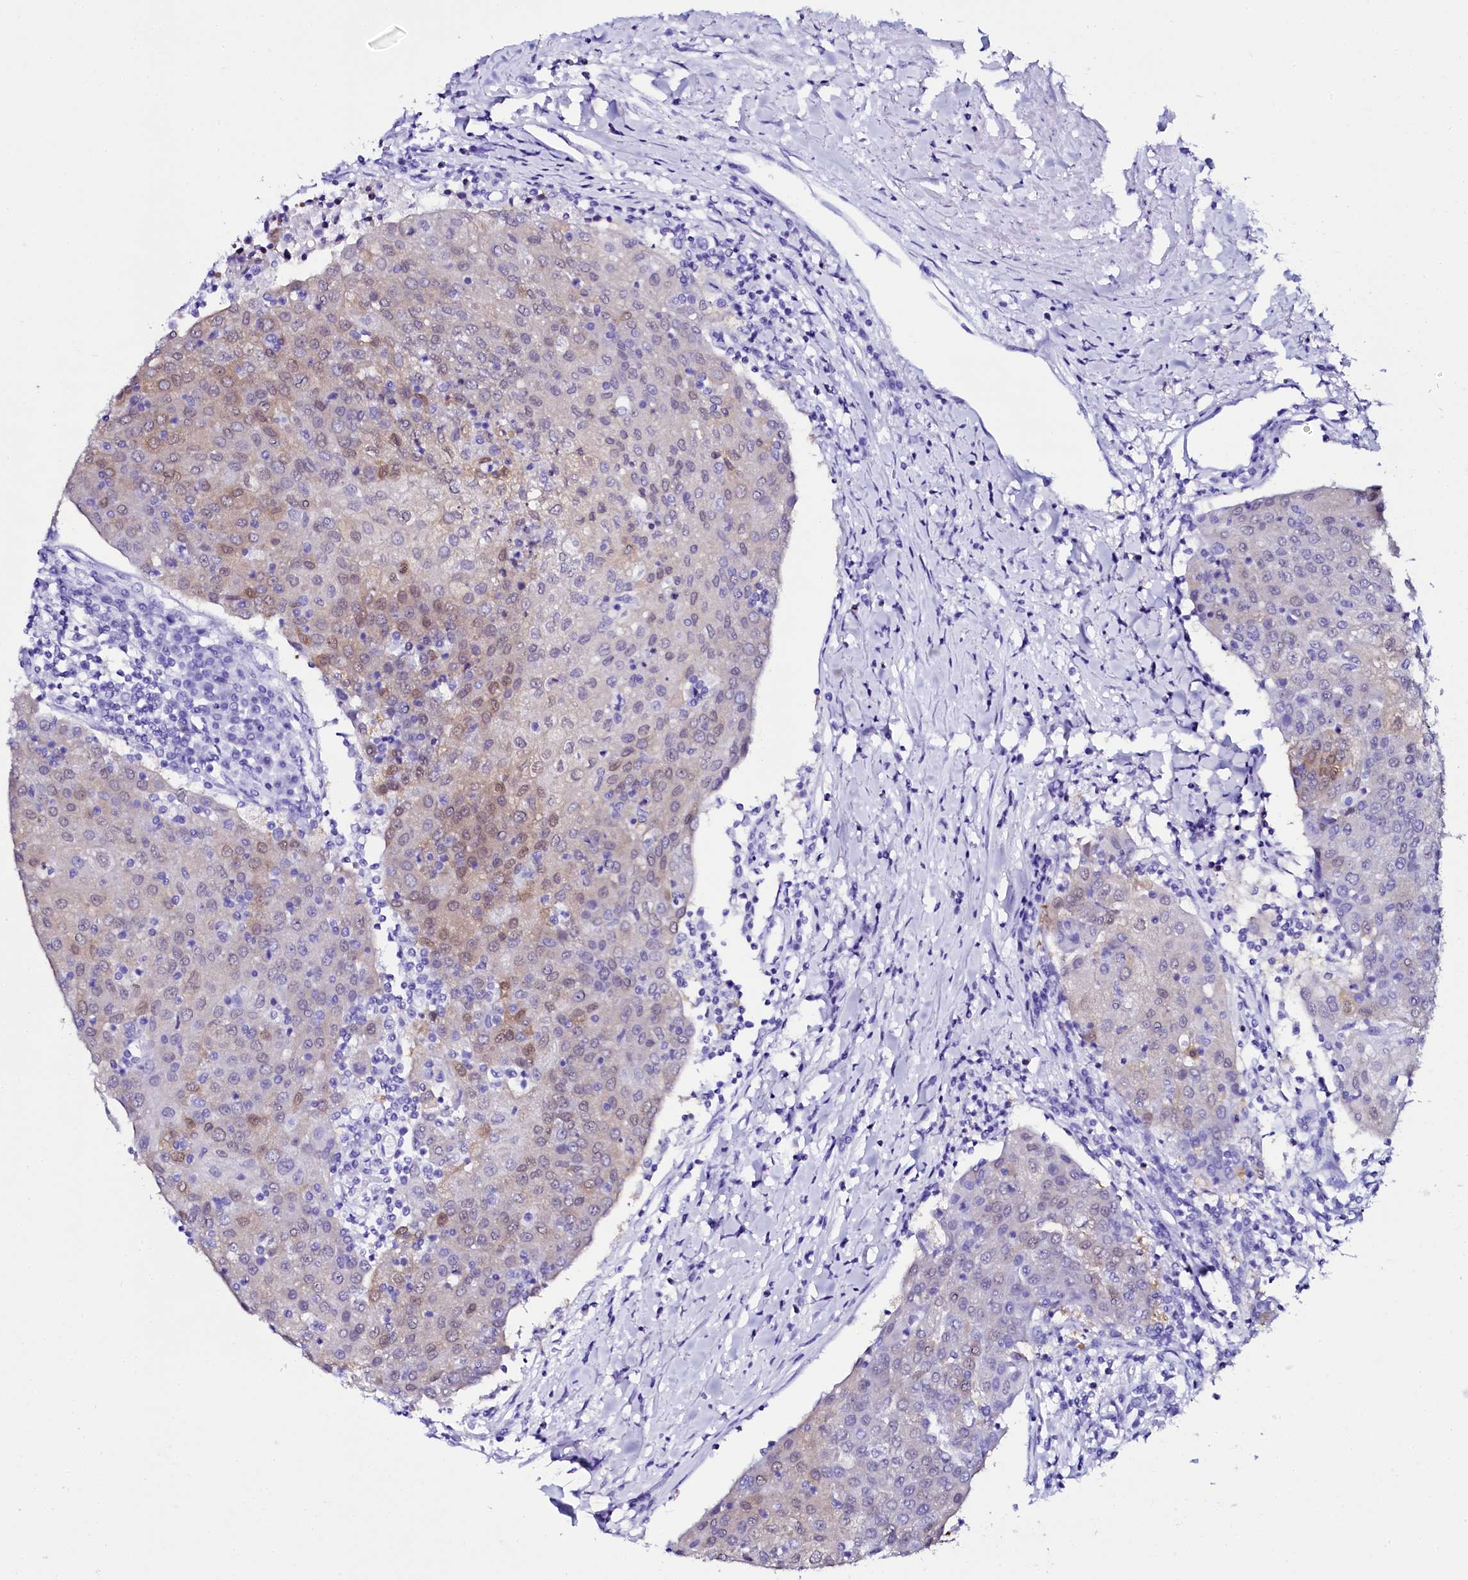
{"staining": {"intensity": "moderate", "quantity": "<25%", "location": "nuclear"}, "tissue": "urothelial cancer", "cell_type": "Tumor cells", "image_type": "cancer", "snomed": [{"axis": "morphology", "description": "Urothelial carcinoma, High grade"}, {"axis": "topography", "description": "Urinary bladder"}], "caption": "Moderate nuclear protein staining is appreciated in approximately <25% of tumor cells in urothelial carcinoma (high-grade).", "gene": "SORD", "patient": {"sex": "female", "age": 85}}